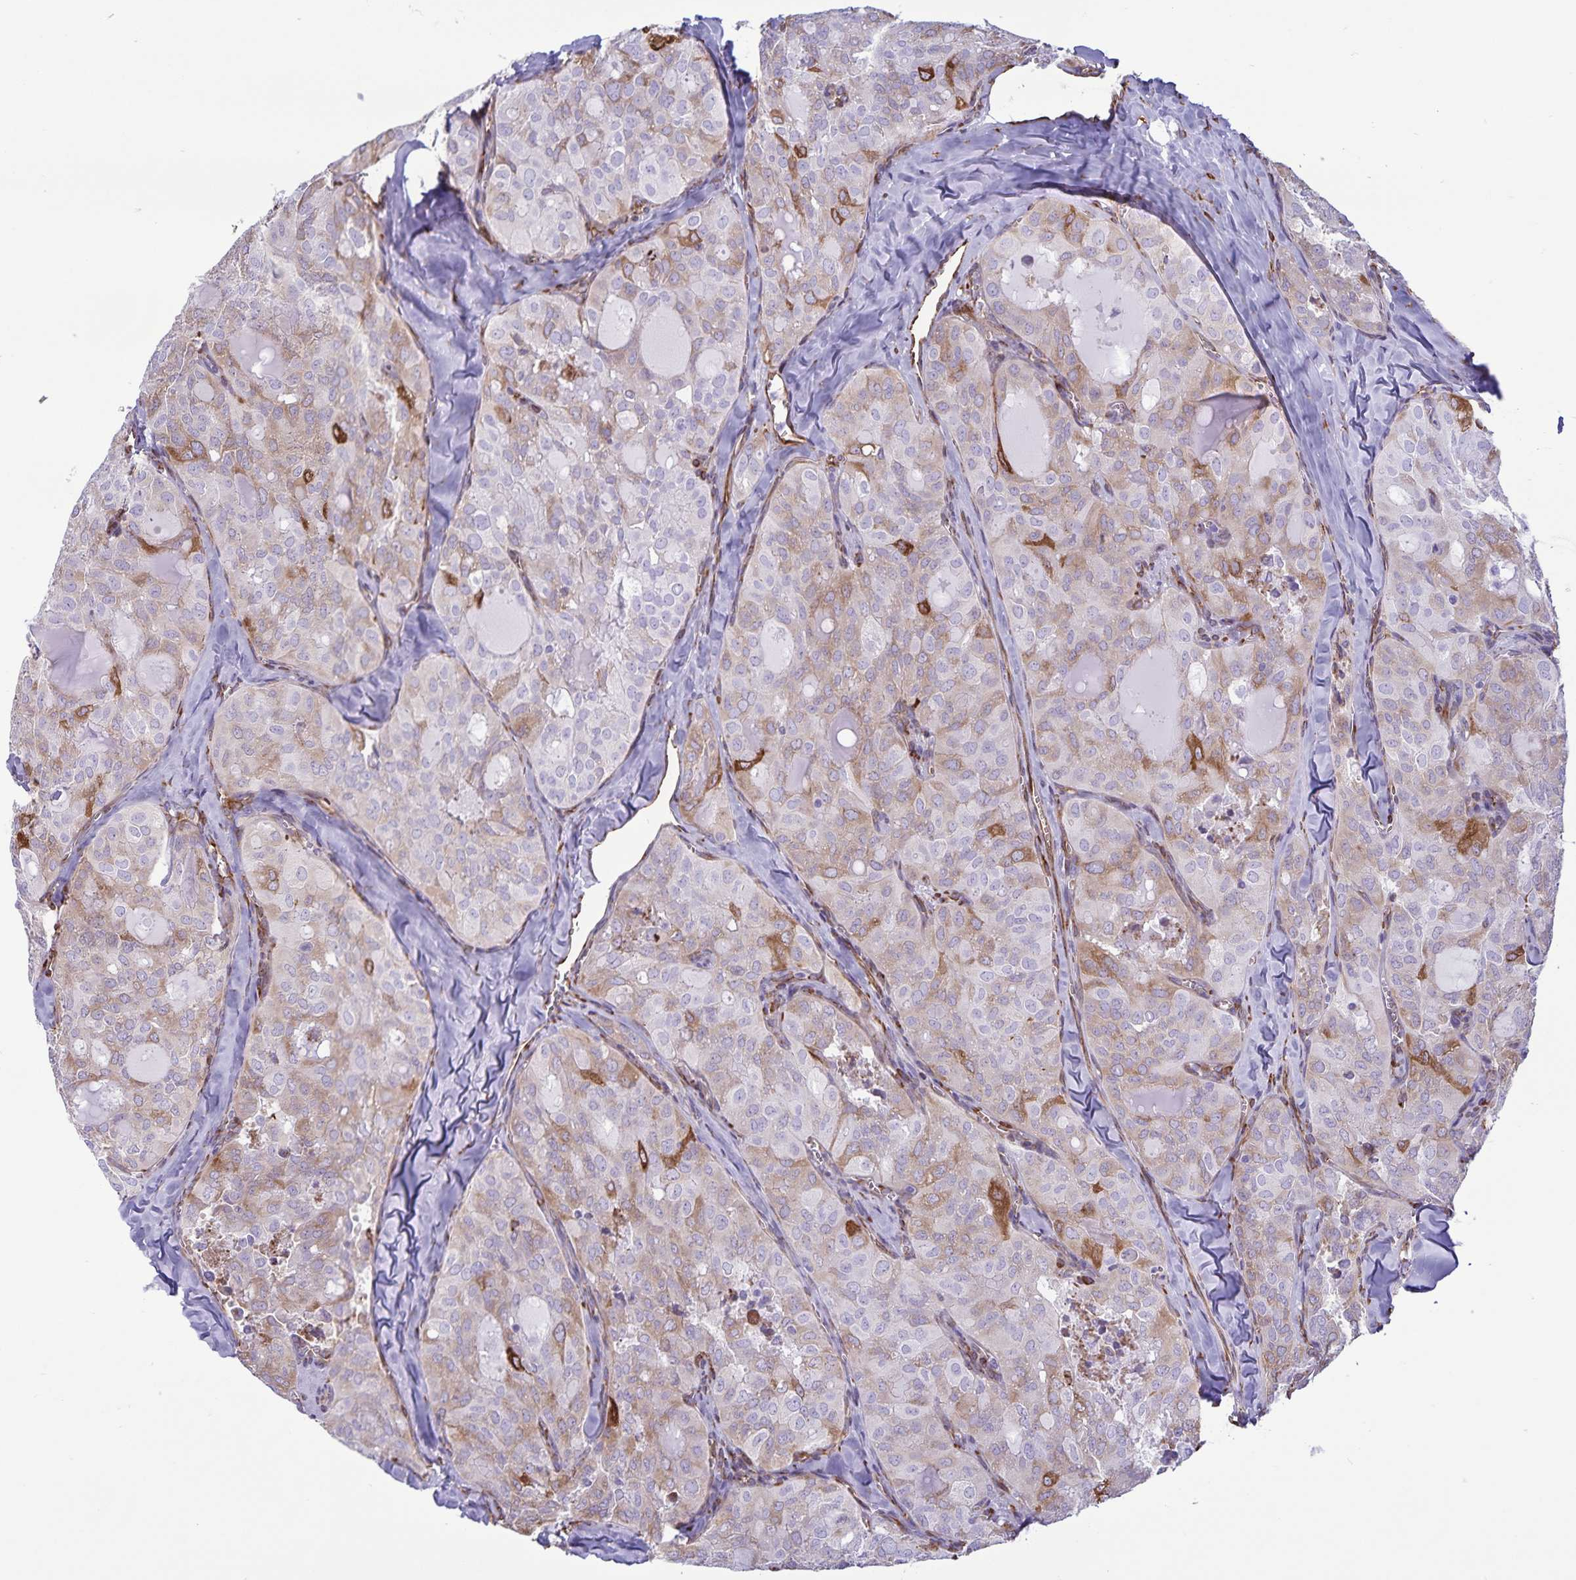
{"staining": {"intensity": "weak", "quantity": ">75%", "location": "cytoplasmic/membranous"}, "tissue": "thyroid cancer", "cell_type": "Tumor cells", "image_type": "cancer", "snomed": [{"axis": "morphology", "description": "Follicular adenoma carcinoma, NOS"}, {"axis": "topography", "description": "Thyroid gland"}], "caption": "Weak cytoplasmic/membranous positivity for a protein is identified in about >75% of tumor cells of thyroid cancer (follicular adenoma carcinoma) using immunohistochemistry (IHC).", "gene": "RCN1", "patient": {"sex": "male", "age": 75}}